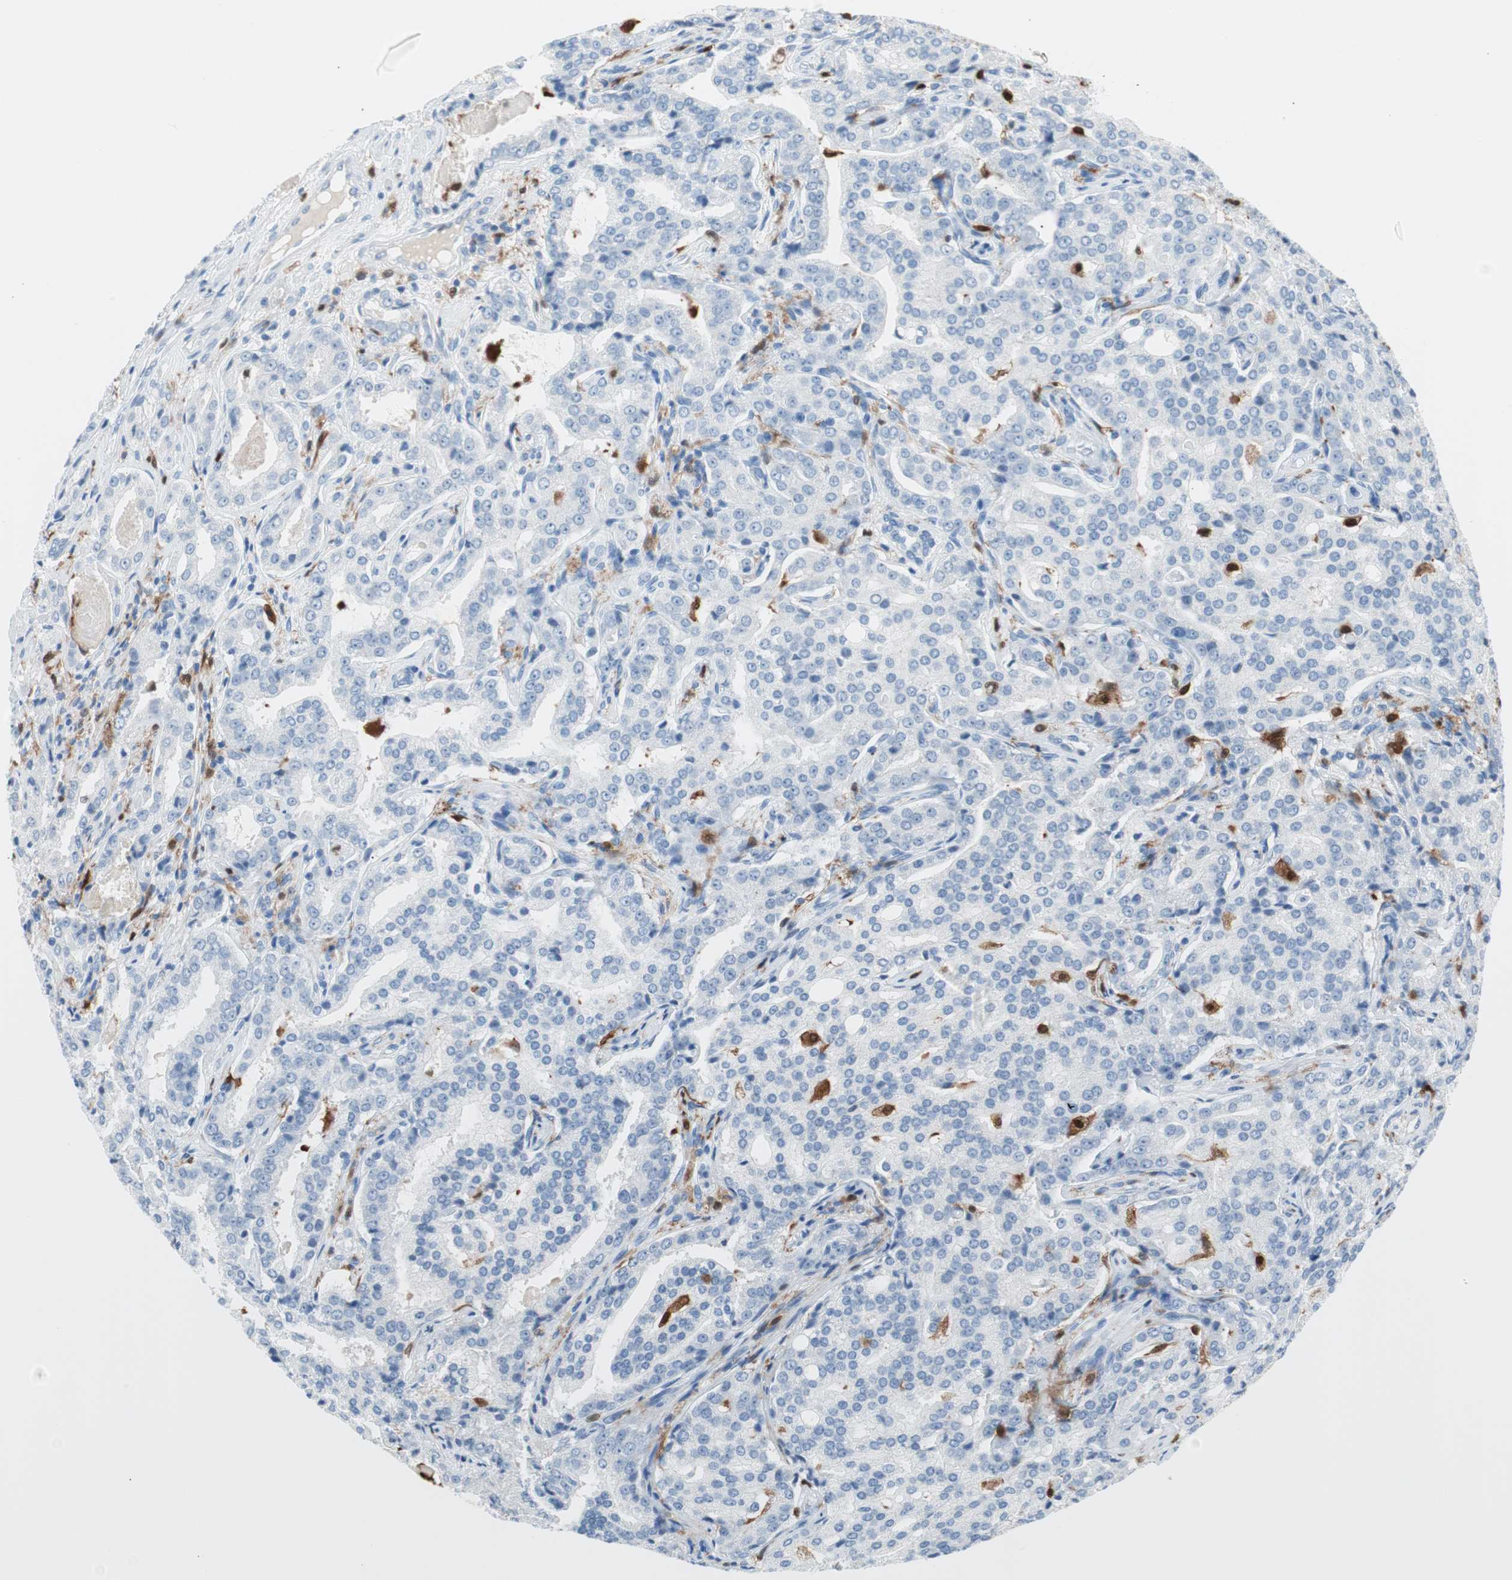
{"staining": {"intensity": "negative", "quantity": "none", "location": "none"}, "tissue": "prostate cancer", "cell_type": "Tumor cells", "image_type": "cancer", "snomed": [{"axis": "morphology", "description": "Adenocarcinoma, High grade"}, {"axis": "topography", "description": "Prostate"}], "caption": "The micrograph exhibits no significant positivity in tumor cells of high-grade adenocarcinoma (prostate). (Stains: DAB (3,3'-diaminobenzidine) immunohistochemistry with hematoxylin counter stain, Microscopy: brightfield microscopy at high magnification).", "gene": "IL18", "patient": {"sex": "male", "age": 72}}